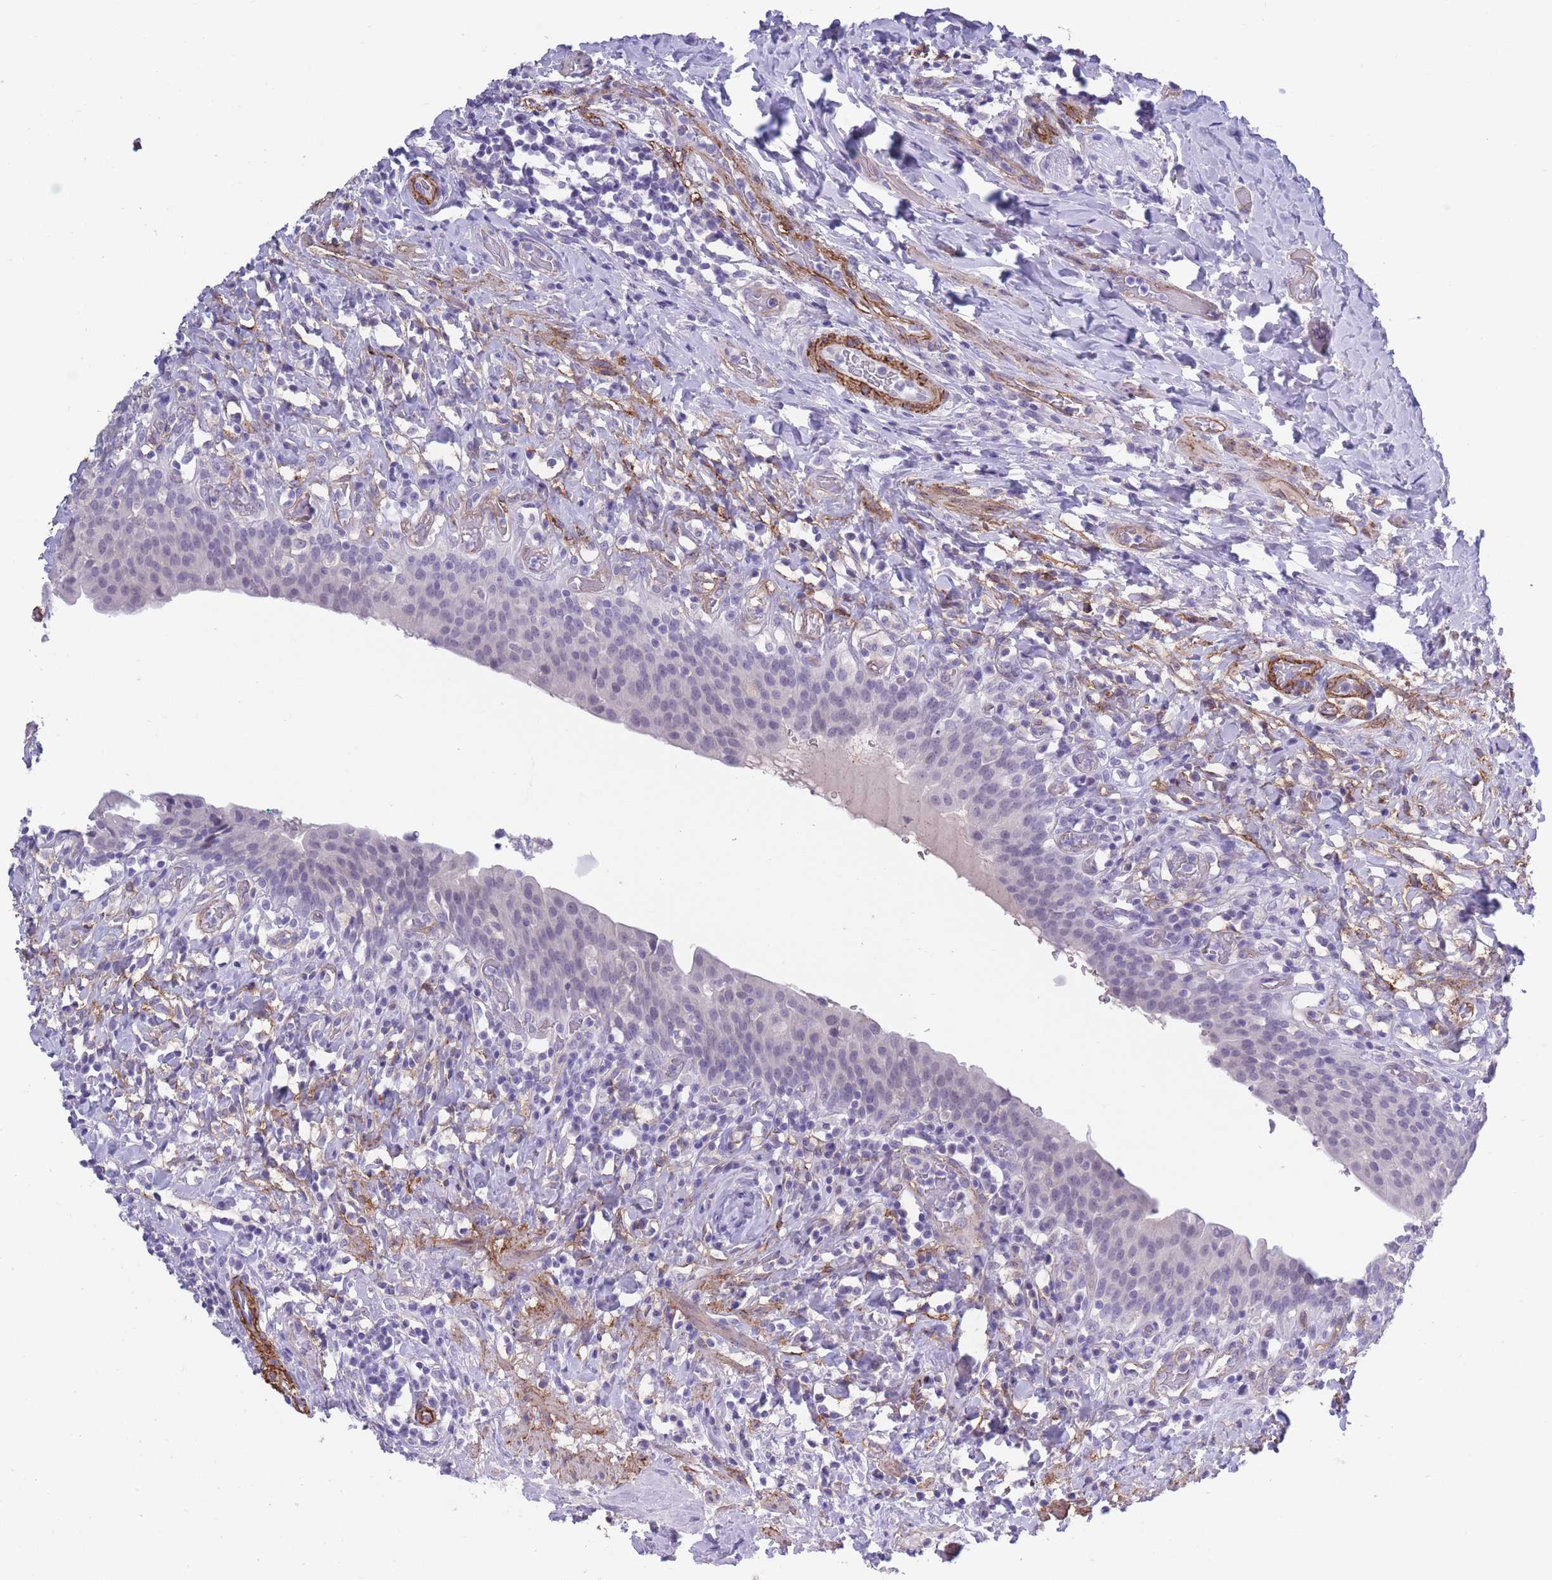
{"staining": {"intensity": "negative", "quantity": "none", "location": "none"}, "tissue": "urinary bladder", "cell_type": "Urothelial cells", "image_type": "normal", "snomed": [{"axis": "morphology", "description": "Normal tissue, NOS"}, {"axis": "morphology", "description": "Inflammation, NOS"}, {"axis": "topography", "description": "Urinary bladder"}], "caption": "Urinary bladder stained for a protein using immunohistochemistry (IHC) demonstrates no positivity urothelial cells.", "gene": "DPYD", "patient": {"sex": "male", "age": 64}}